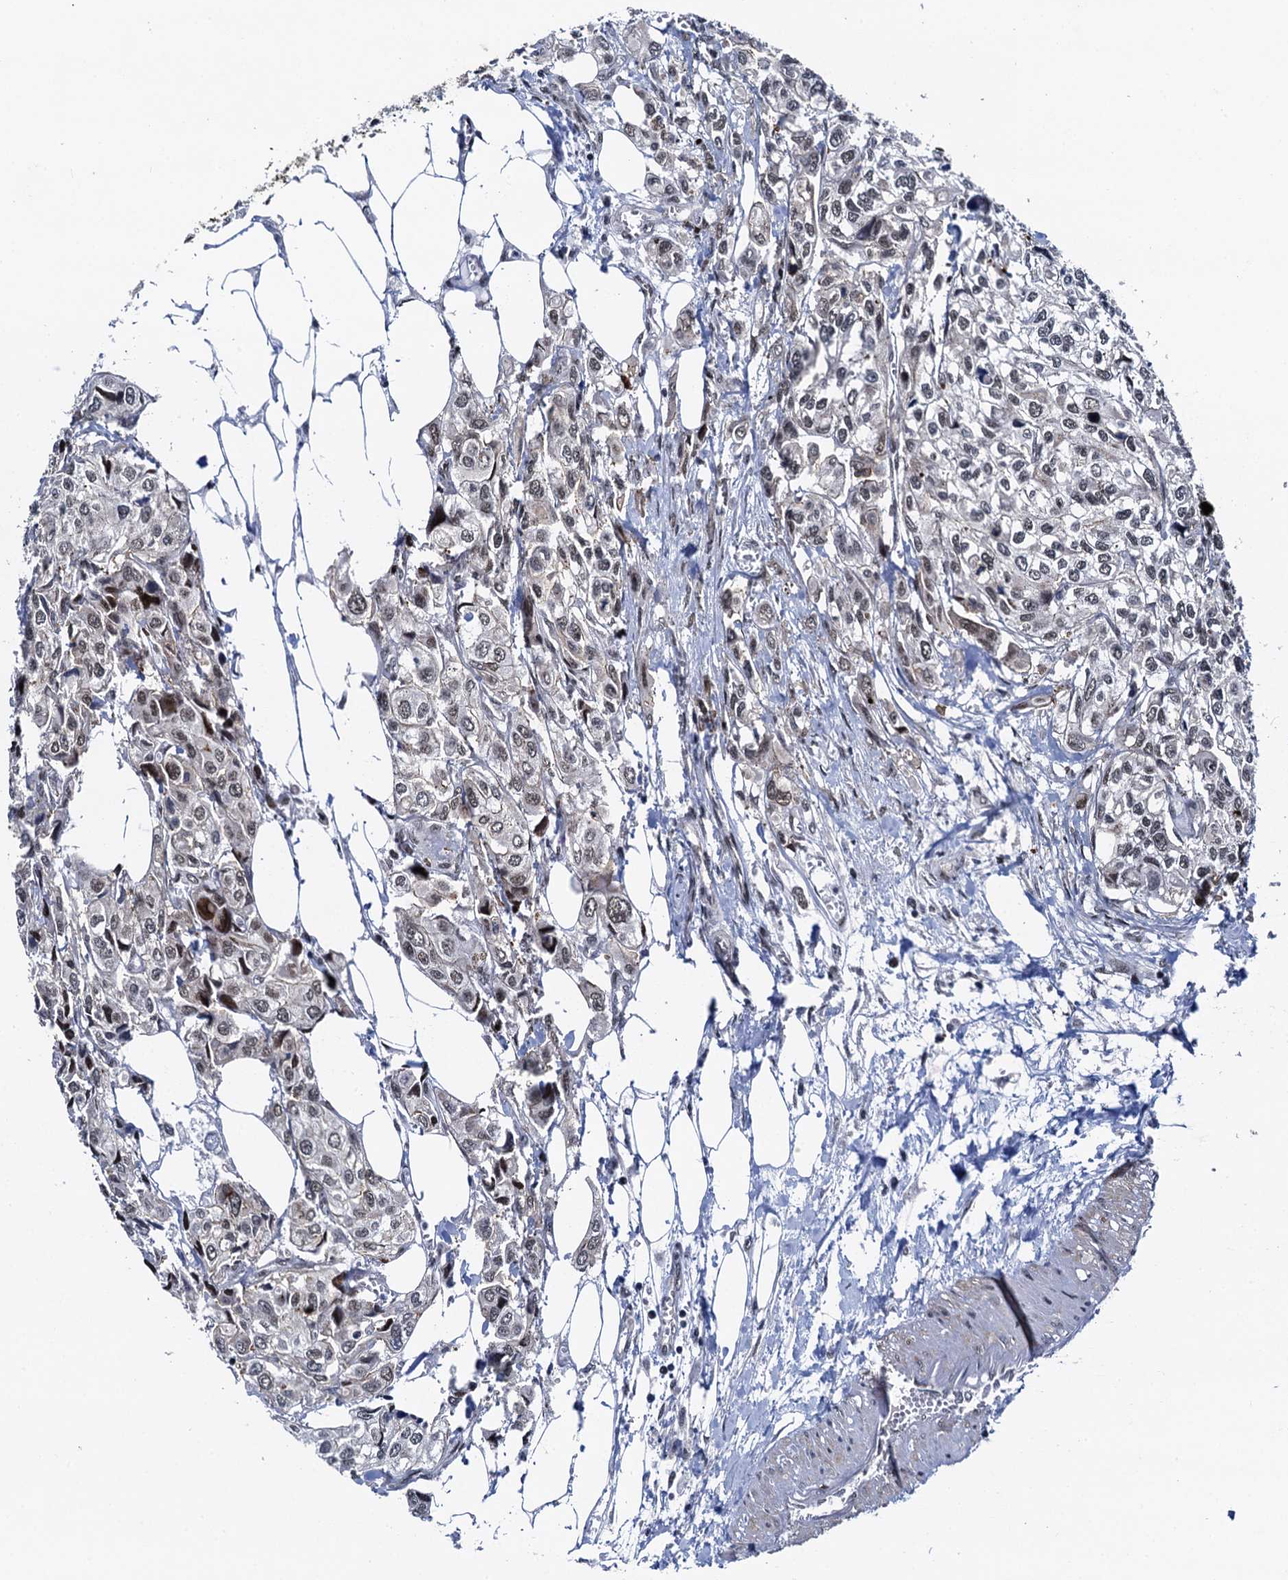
{"staining": {"intensity": "weak", "quantity": "25%-75%", "location": "nuclear"}, "tissue": "urothelial cancer", "cell_type": "Tumor cells", "image_type": "cancer", "snomed": [{"axis": "morphology", "description": "Urothelial carcinoma, High grade"}, {"axis": "topography", "description": "Urinary bladder"}], "caption": "IHC micrograph of neoplastic tissue: human urothelial carcinoma (high-grade) stained using immunohistochemistry (IHC) shows low levels of weak protein expression localized specifically in the nuclear of tumor cells, appearing as a nuclear brown color.", "gene": "RUFY2", "patient": {"sex": "male", "age": 67}}